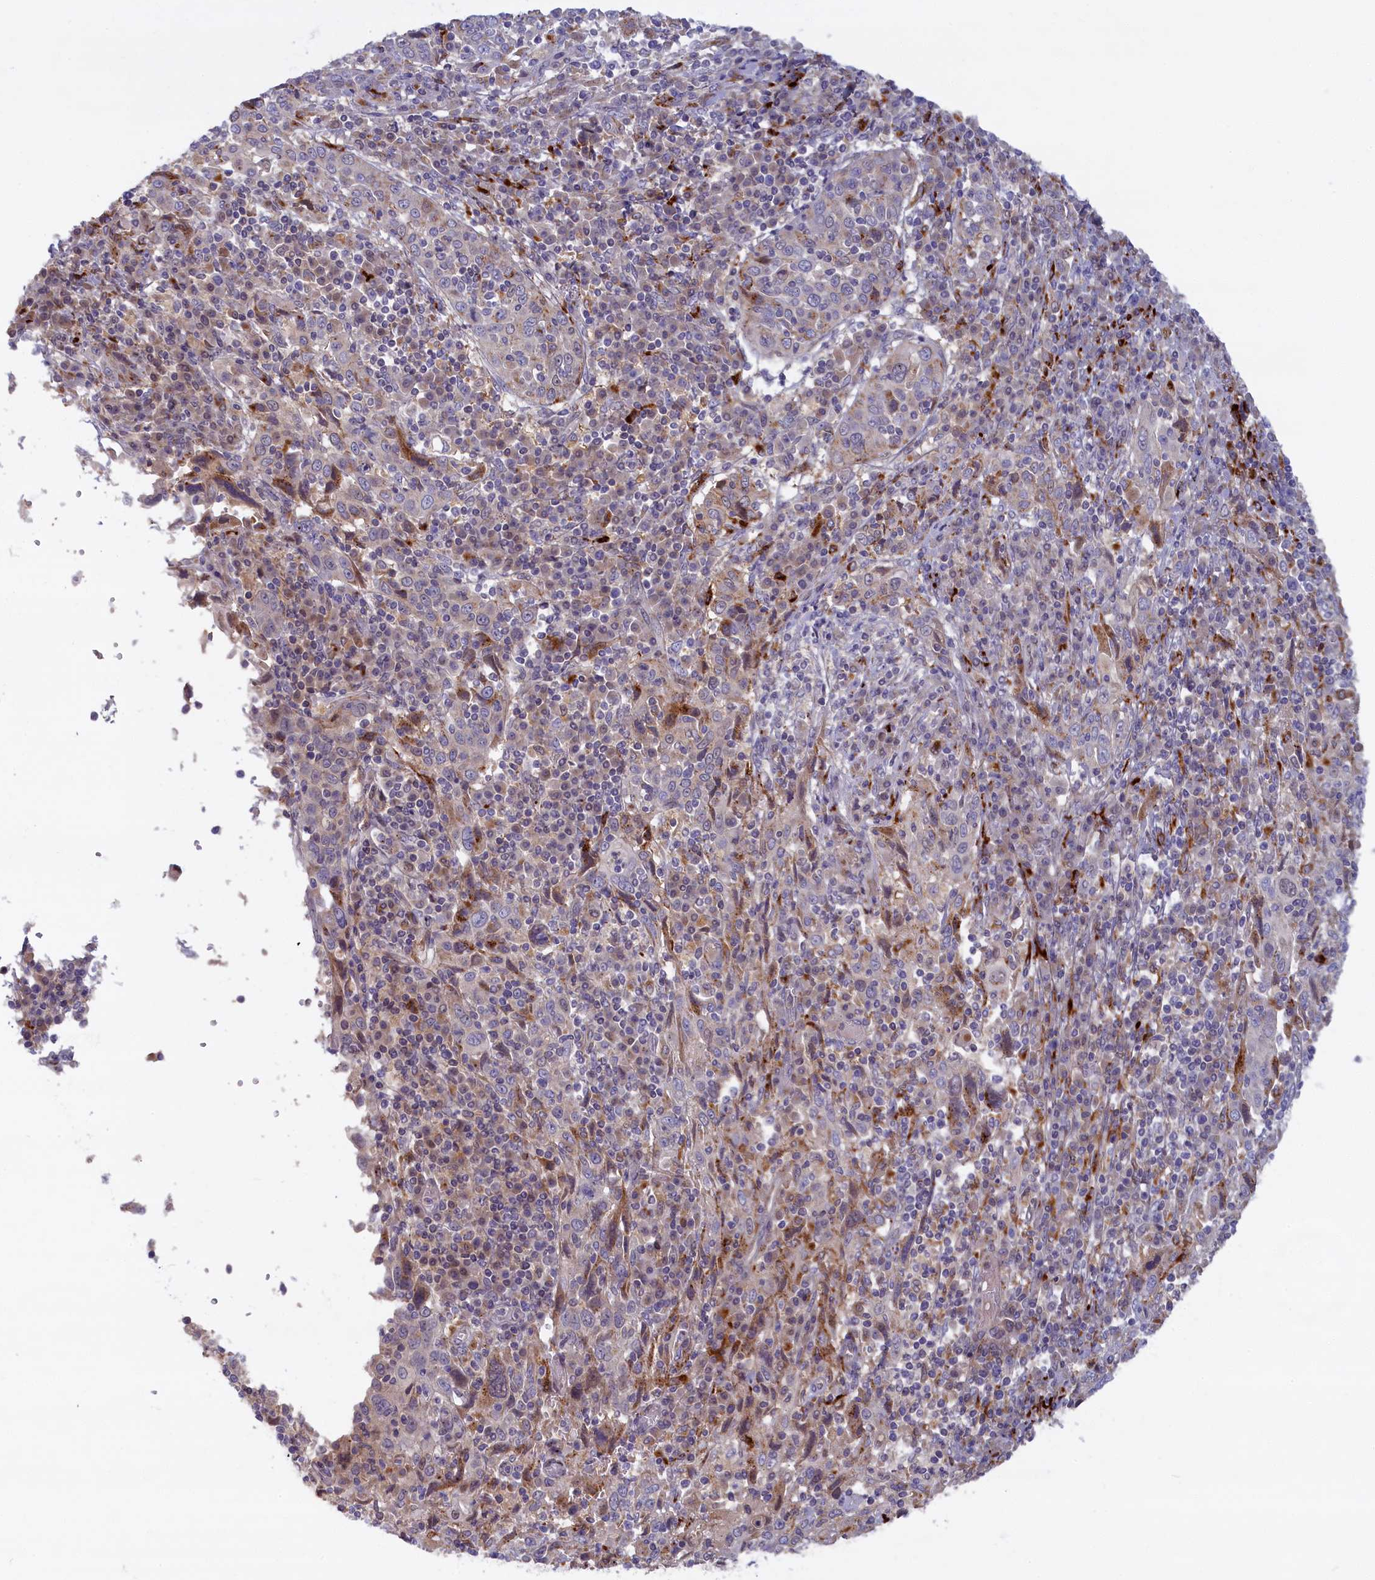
{"staining": {"intensity": "weak", "quantity": "<25%", "location": "cytoplasmic/membranous"}, "tissue": "cervical cancer", "cell_type": "Tumor cells", "image_type": "cancer", "snomed": [{"axis": "morphology", "description": "Squamous cell carcinoma, NOS"}, {"axis": "topography", "description": "Cervix"}], "caption": "The micrograph reveals no significant staining in tumor cells of cervical cancer (squamous cell carcinoma). (Immunohistochemistry (ihc), brightfield microscopy, high magnification).", "gene": "FCSK", "patient": {"sex": "female", "age": 46}}